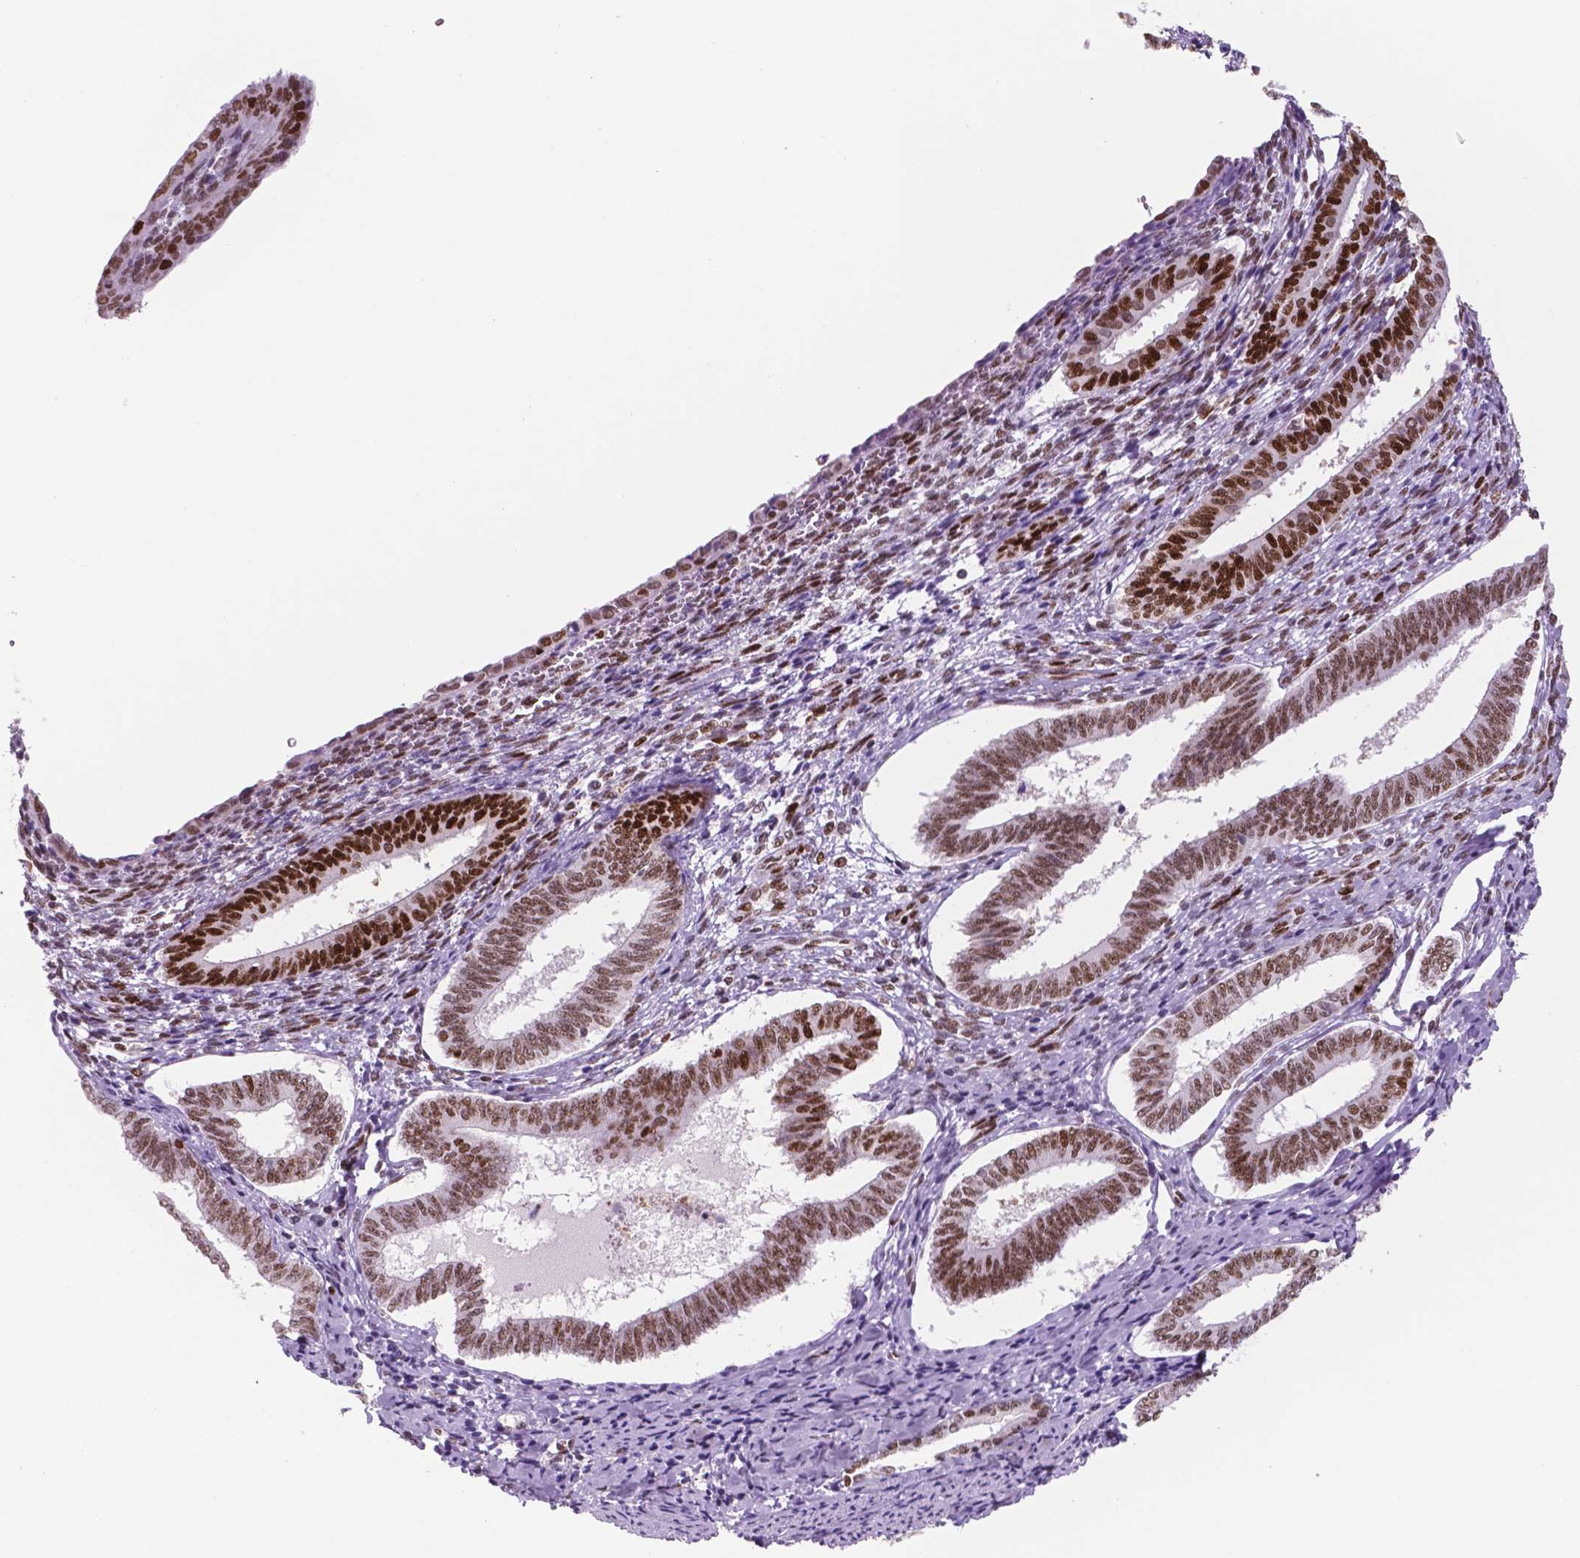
{"staining": {"intensity": "moderate", "quantity": ">75%", "location": "nuclear"}, "tissue": "cervical cancer", "cell_type": "Tumor cells", "image_type": "cancer", "snomed": [{"axis": "morphology", "description": "Squamous cell carcinoma, NOS"}, {"axis": "topography", "description": "Cervix"}], "caption": "Immunohistochemical staining of squamous cell carcinoma (cervical) demonstrates moderate nuclear protein expression in approximately >75% of tumor cells.", "gene": "MSH6", "patient": {"sex": "female", "age": 59}}